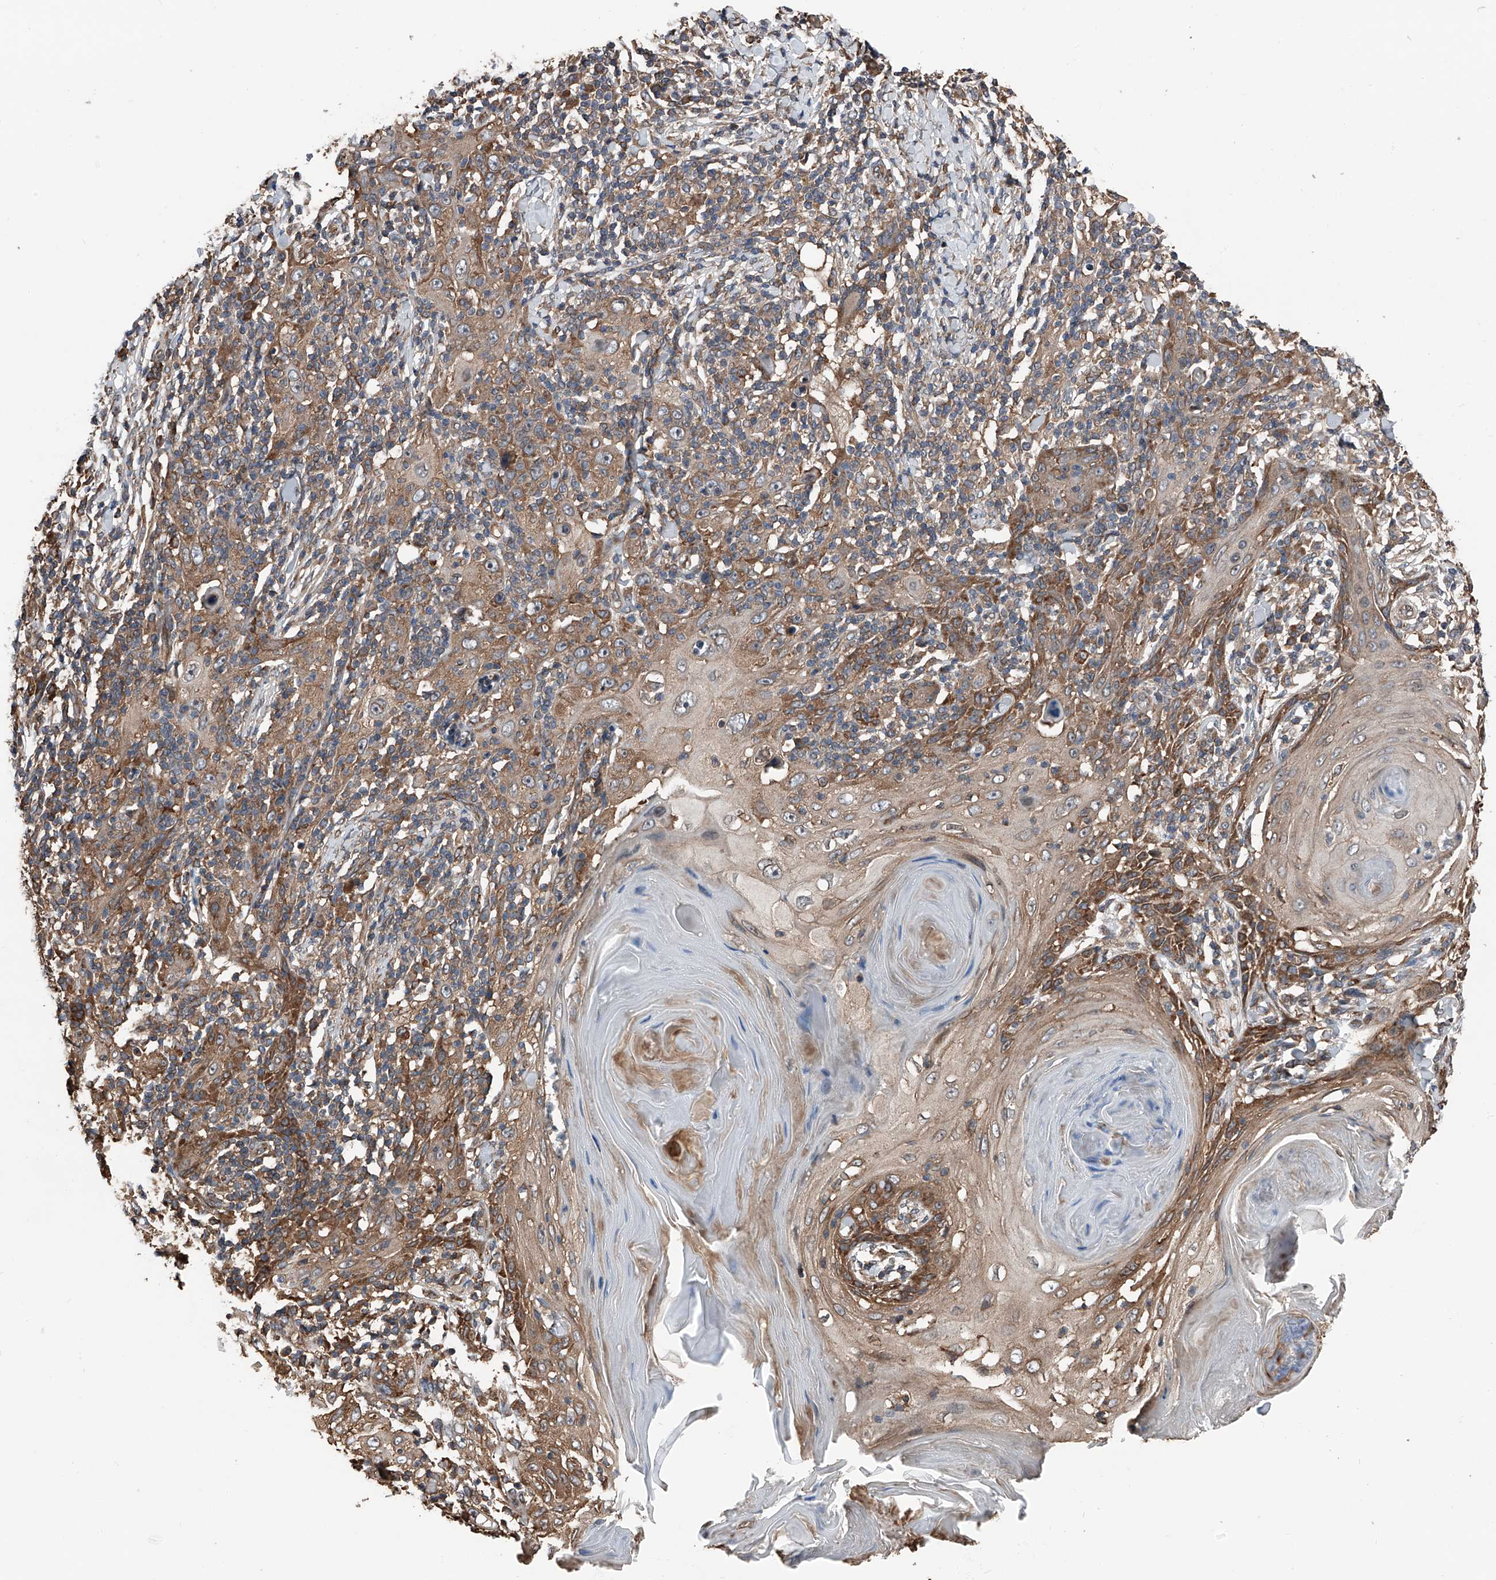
{"staining": {"intensity": "moderate", "quantity": ">75%", "location": "cytoplasmic/membranous"}, "tissue": "skin cancer", "cell_type": "Tumor cells", "image_type": "cancer", "snomed": [{"axis": "morphology", "description": "Squamous cell carcinoma, NOS"}, {"axis": "topography", "description": "Skin"}], "caption": "Approximately >75% of tumor cells in skin cancer (squamous cell carcinoma) show moderate cytoplasmic/membranous protein positivity as visualized by brown immunohistochemical staining.", "gene": "KCNJ2", "patient": {"sex": "female", "age": 88}}